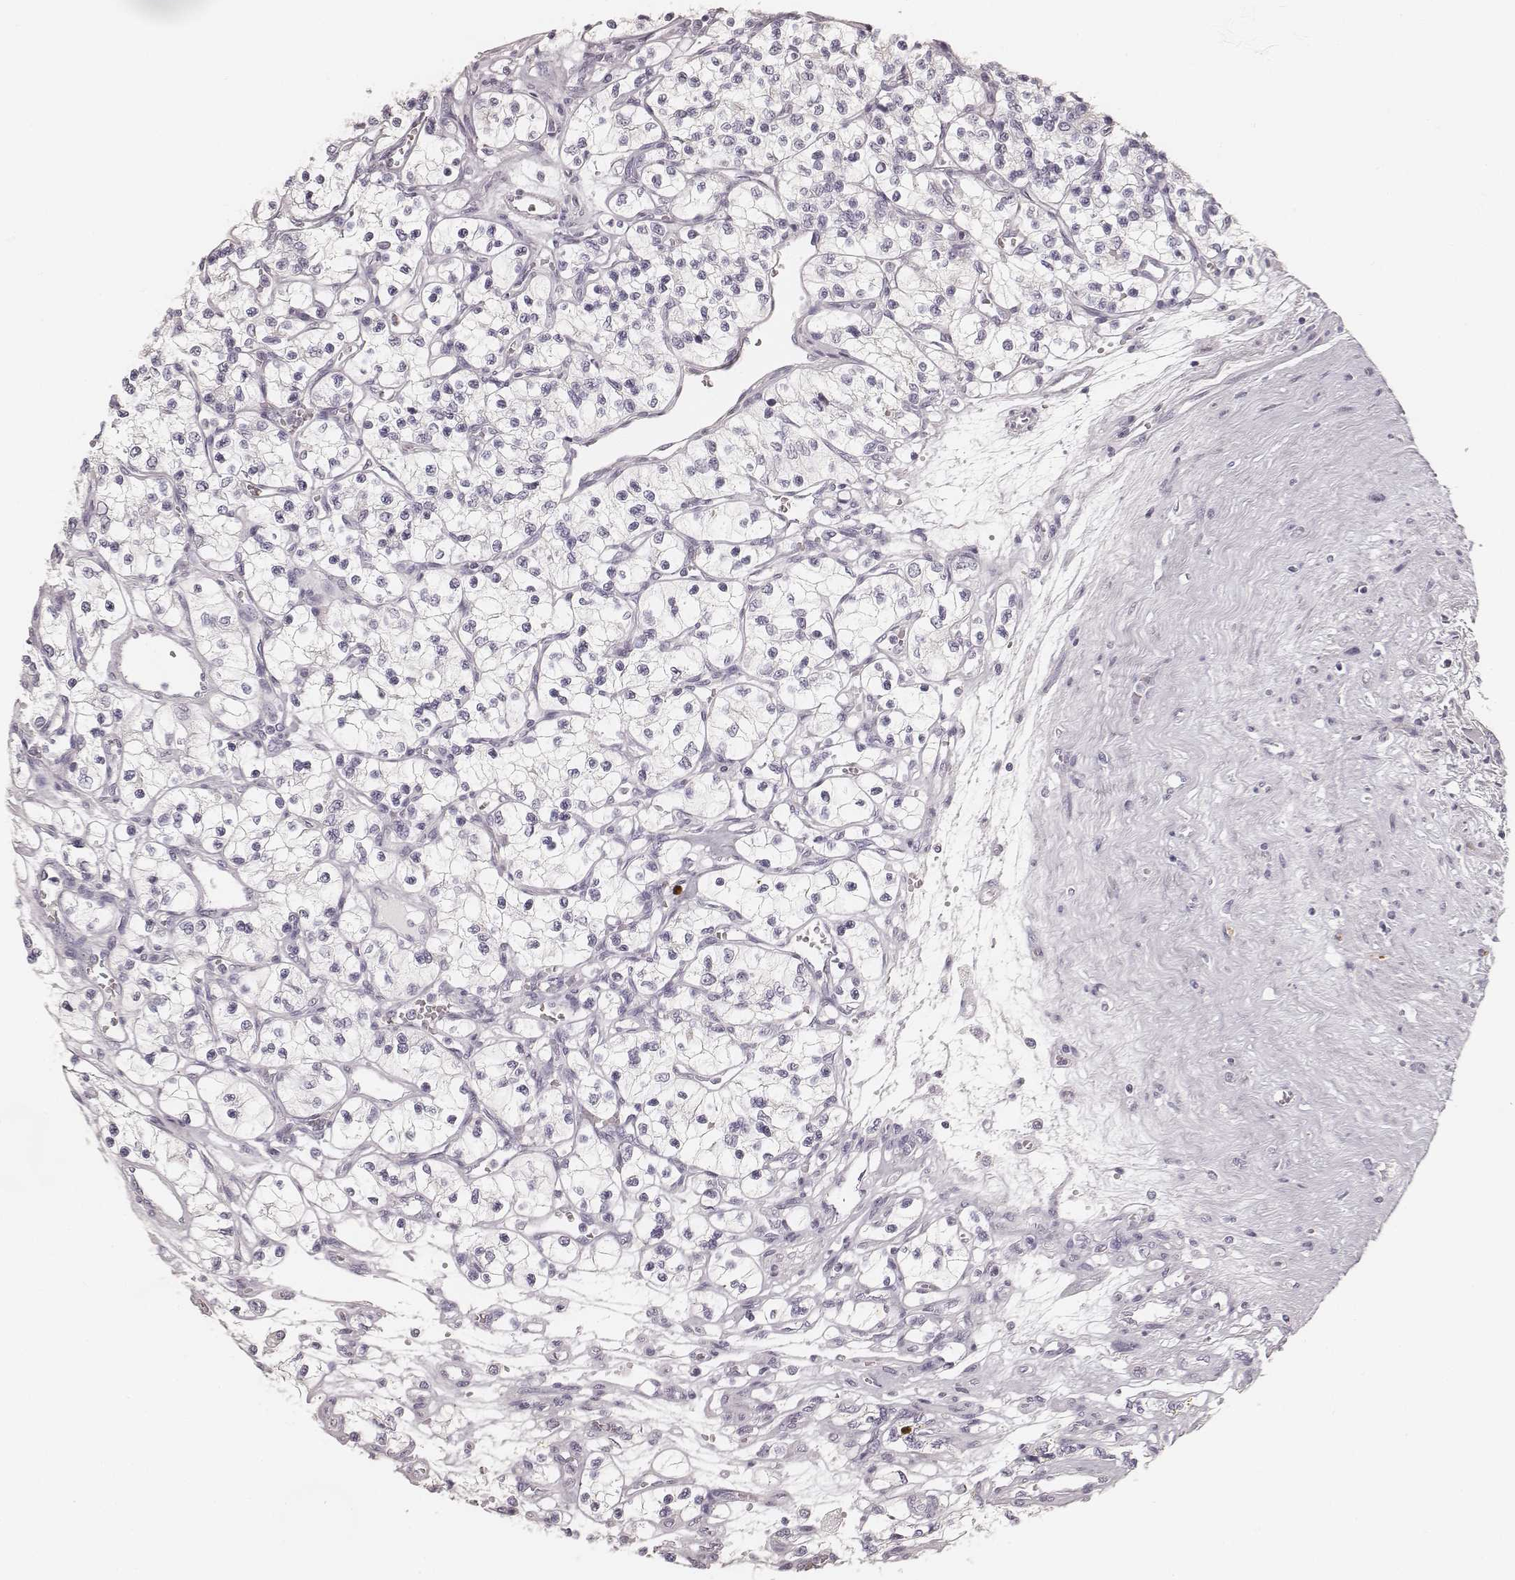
{"staining": {"intensity": "negative", "quantity": "none", "location": "none"}, "tissue": "renal cancer", "cell_type": "Tumor cells", "image_type": "cancer", "snomed": [{"axis": "morphology", "description": "Adenocarcinoma, NOS"}, {"axis": "topography", "description": "Kidney"}], "caption": "This is a micrograph of IHC staining of adenocarcinoma (renal), which shows no expression in tumor cells. The staining is performed using DAB (3,3'-diaminobenzidine) brown chromogen with nuclei counter-stained in using hematoxylin.", "gene": "HNF4G", "patient": {"sex": "female", "age": 69}}